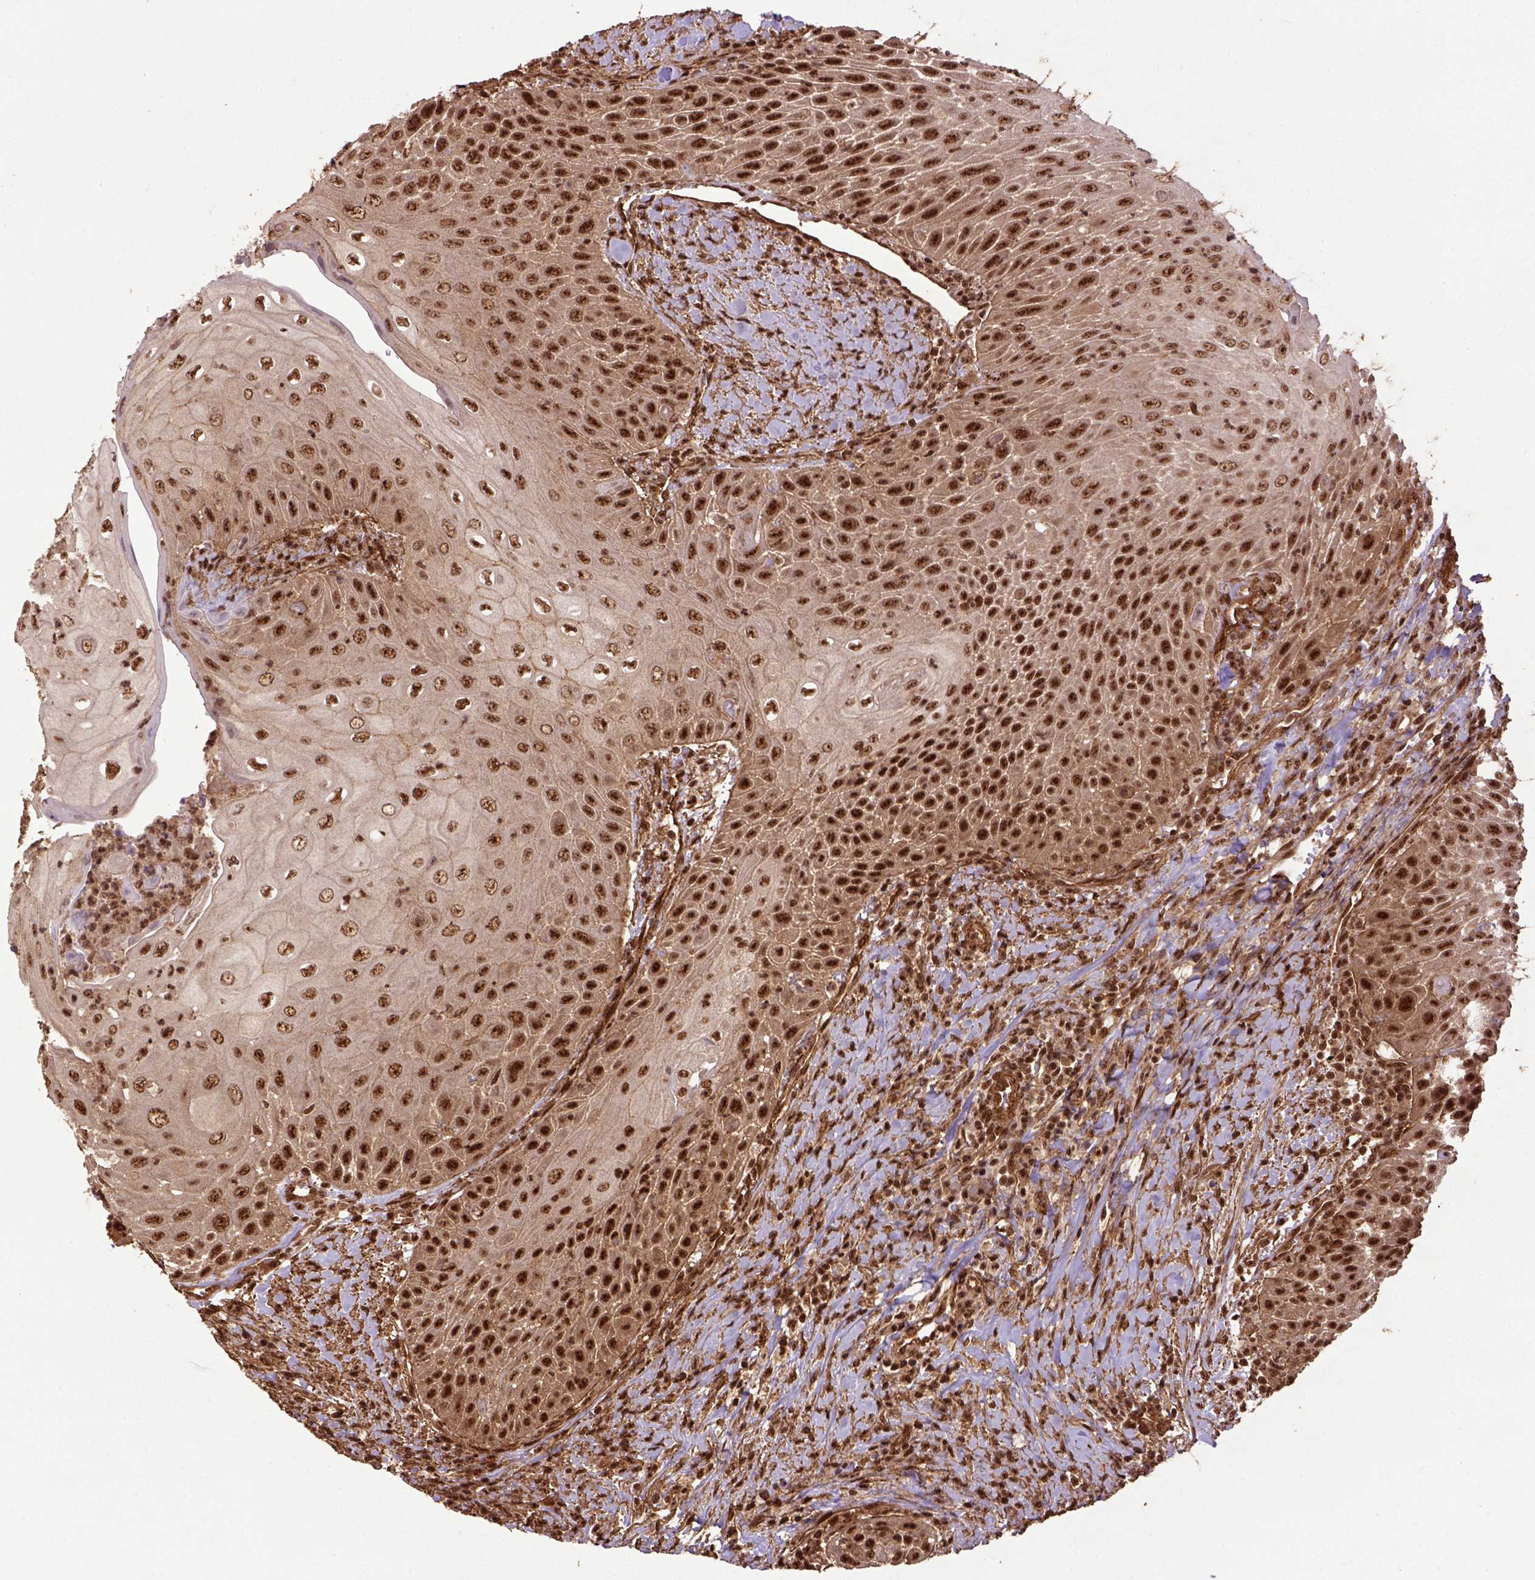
{"staining": {"intensity": "strong", "quantity": ">75%", "location": "nuclear"}, "tissue": "head and neck cancer", "cell_type": "Tumor cells", "image_type": "cancer", "snomed": [{"axis": "morphology", "description": "Squamous cell carcinoma, NOS"}, {"axis": "topography", "description": "Head-Neck"}], "caption": "The histopathology image reveals staining of head and neck cancer (squamous cell carcinoma), revealing strong nuclear protein staining (brown color) within tumor cells.", "gene": "PPIG", "patient": {"sex": "male", "age": 69}}